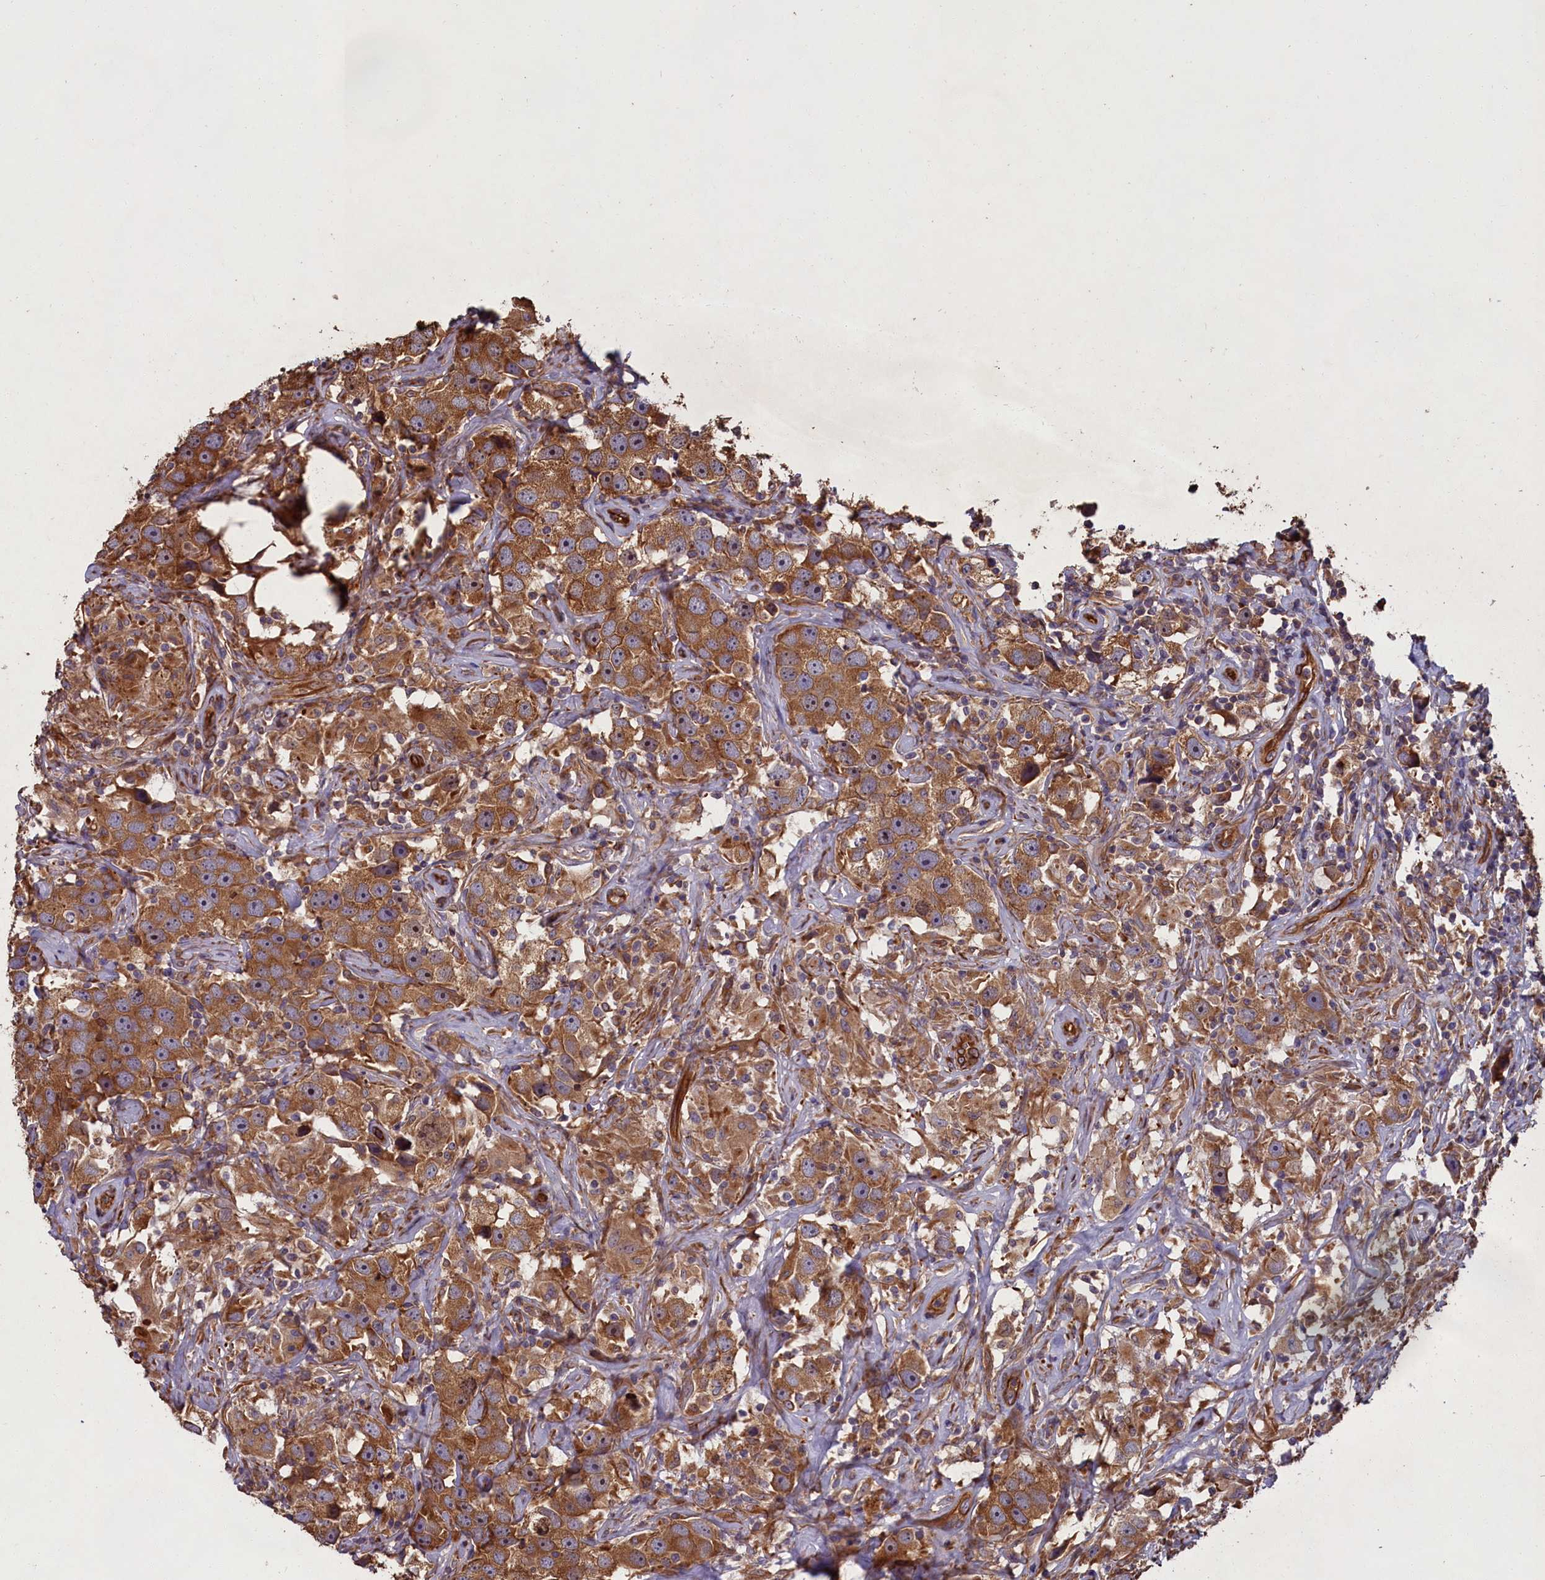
{"staining": {"intensity": "moderate", "quantity": ">75%", "location": "cytoplasmic/membranous"}, "tissue": "testis cancer", "cell_type": "Tumor cells", "image_type": "cancer", "snomed": [{"axis": "morphology", "description": "Seminoma, NOS"}, {"axis": "topography", "description": "Testis"}], "caption": "Brown immunohistochemical staining in testis seminoma demonstrates moderate cytoplasmic/membranous positivity in approximately >75% of tumor cells. The staining was performed using DAB, with brown indicating positive protein expression. Nuclei are stained blue with hematoxylin.", "gene": "CCDC124", "patient": {"sex": "male", "age": 49}}